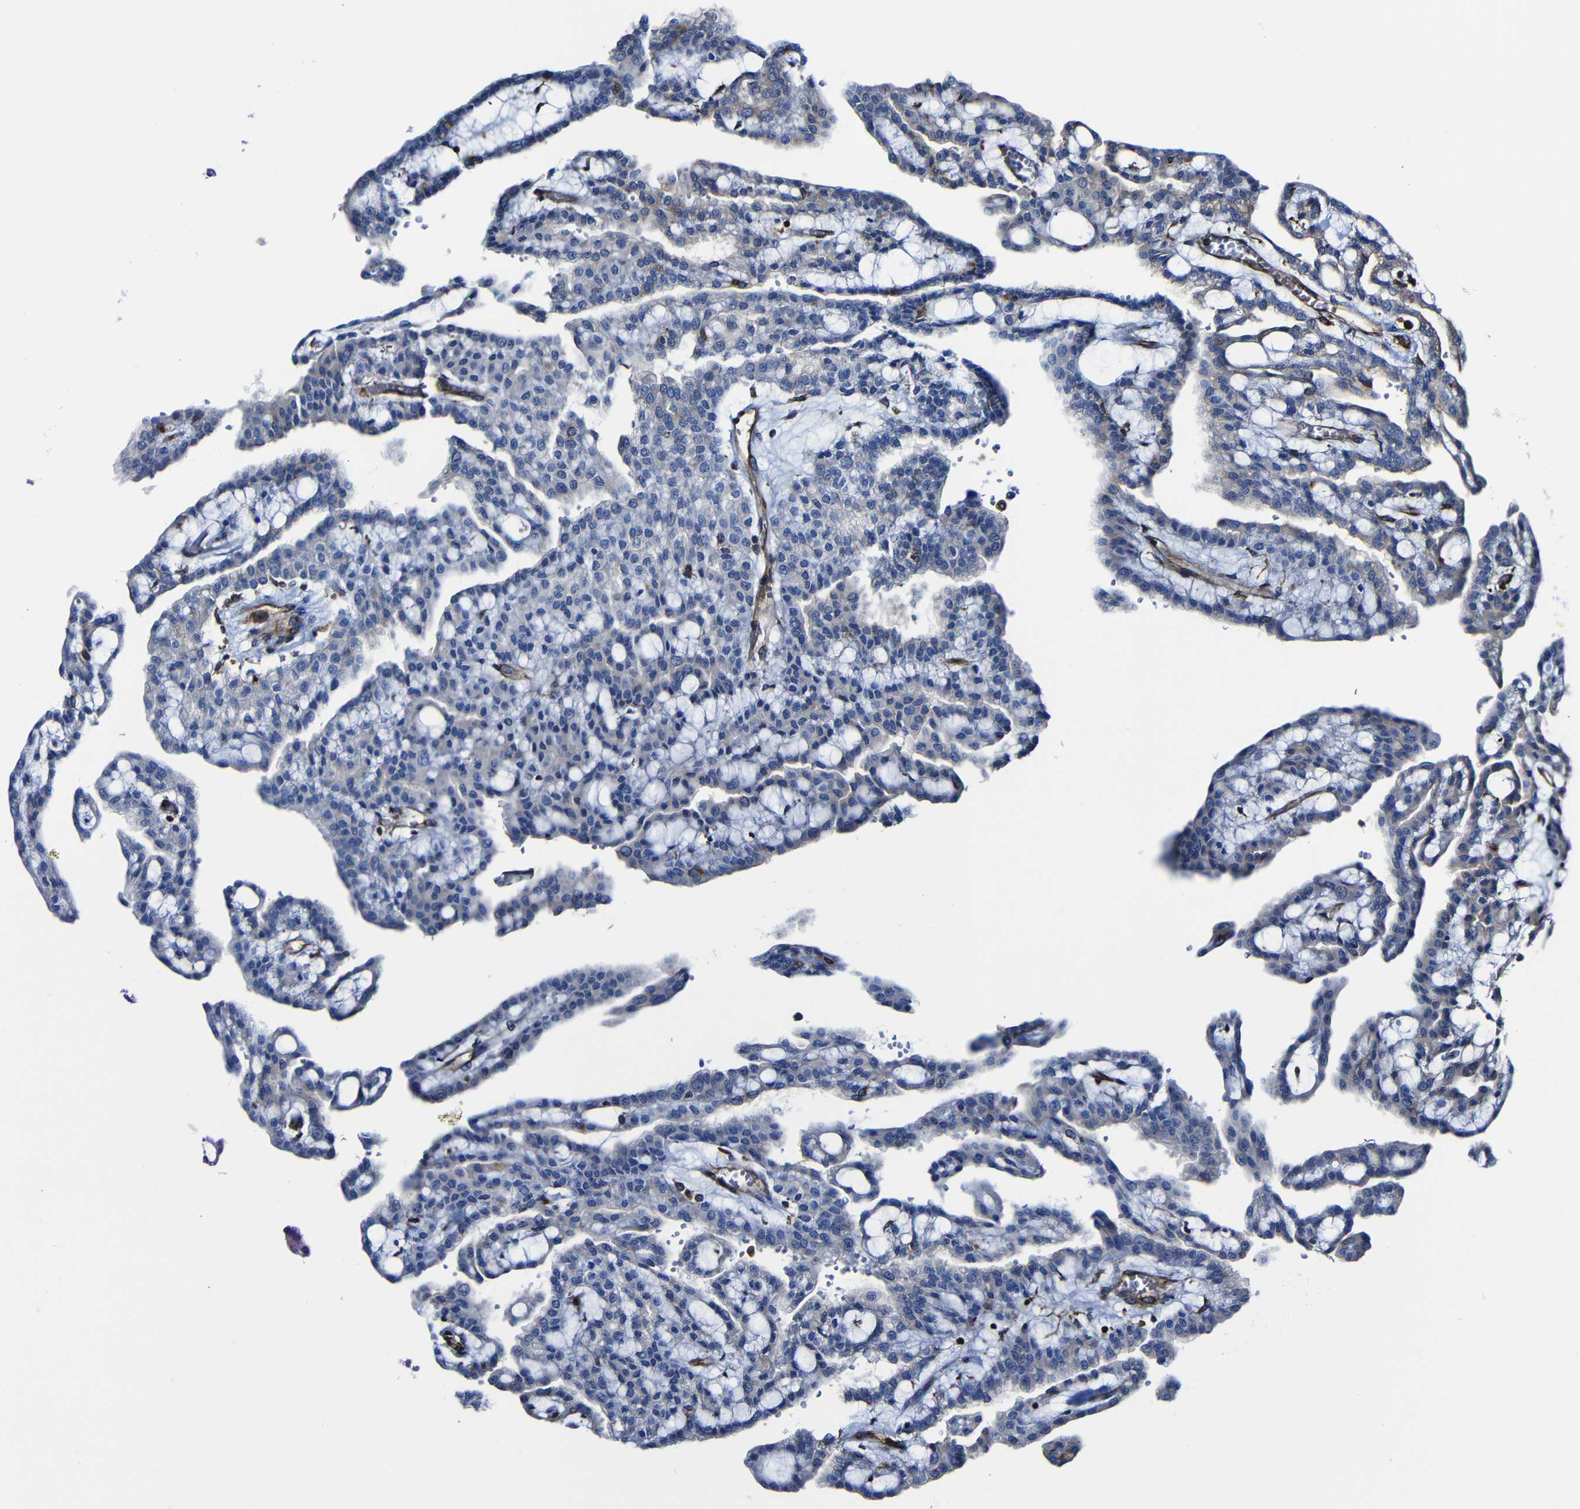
{"staining": {"intensity": "negative", "quantity": "none", "location": "none"}, "tissue": "renal cancer", "cell_type": "Tumor cells", "image_type": "cancer", "snomed": [{"axis": "morphology", "description": "Adenocarcinoma, NOS"}, {"axis": "topography", "description": "Kidney"}], "caption": "Human adenocarcinoma (renal) stained for a protein using immunohistochemistry (IHC) exhibits no positivity in tumor cells.", "gene": "MSN", "patient": {"sex": "male", "age": 63}}